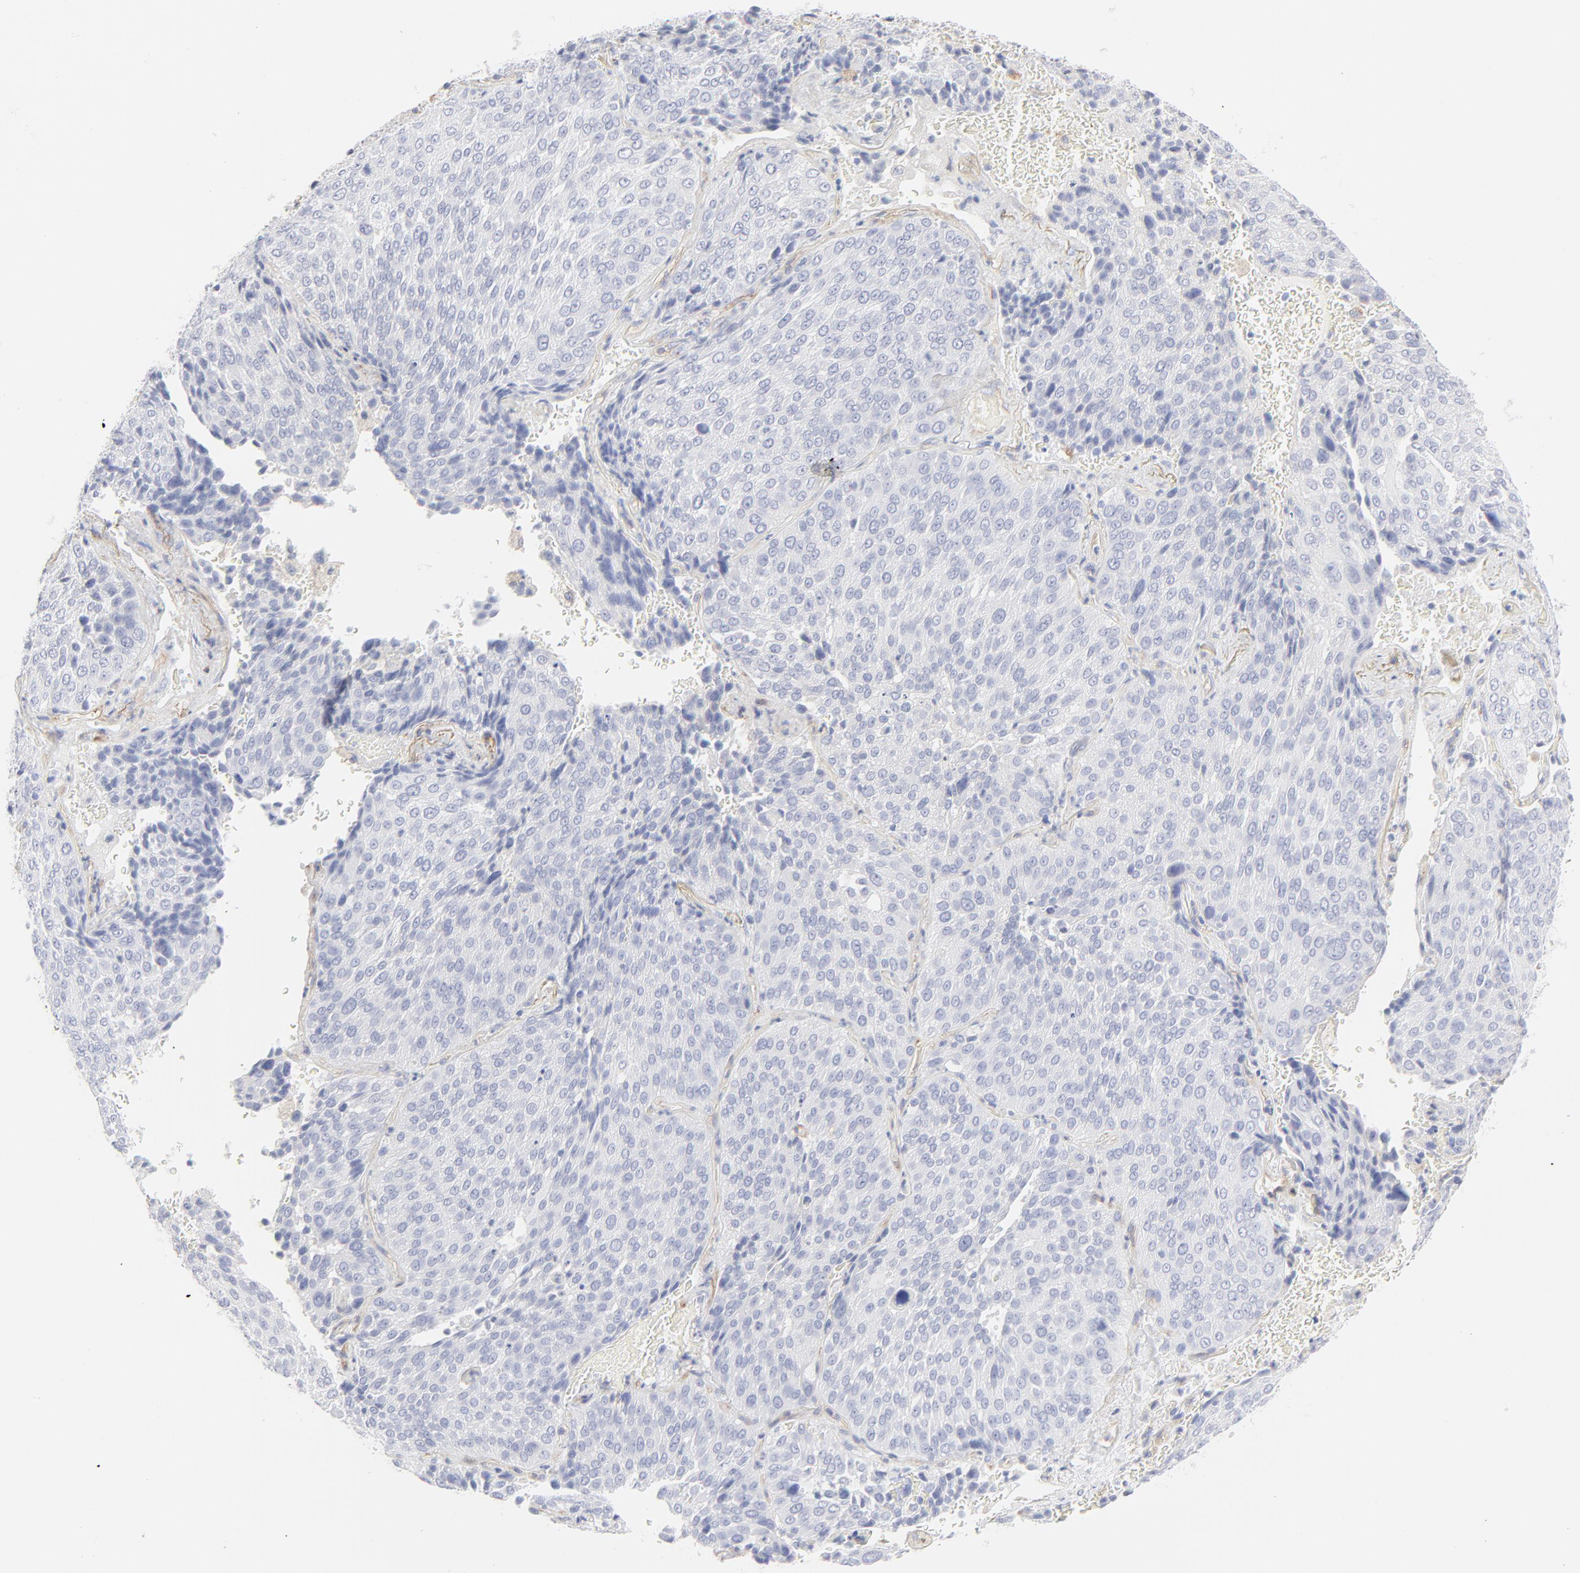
{"staining": {"intensity": "negative", "quantity": "none", "location": "none"}, "tissue": "lung cancer", "cell_type": "Tumor cells", "image_type": "cancer", "snomed": [{"axis": "morphology", "description": "Squamous cell carcinoma, NOS"}, {"axis": "topography", "description": "Lung"}], "caption": "Lung squamous cell carcinoma was stained to show a protein in brown. There is no significant staining in tumor cells.", "gene": "ITGA5", "patient": {"sex": "male", "age": 54}}